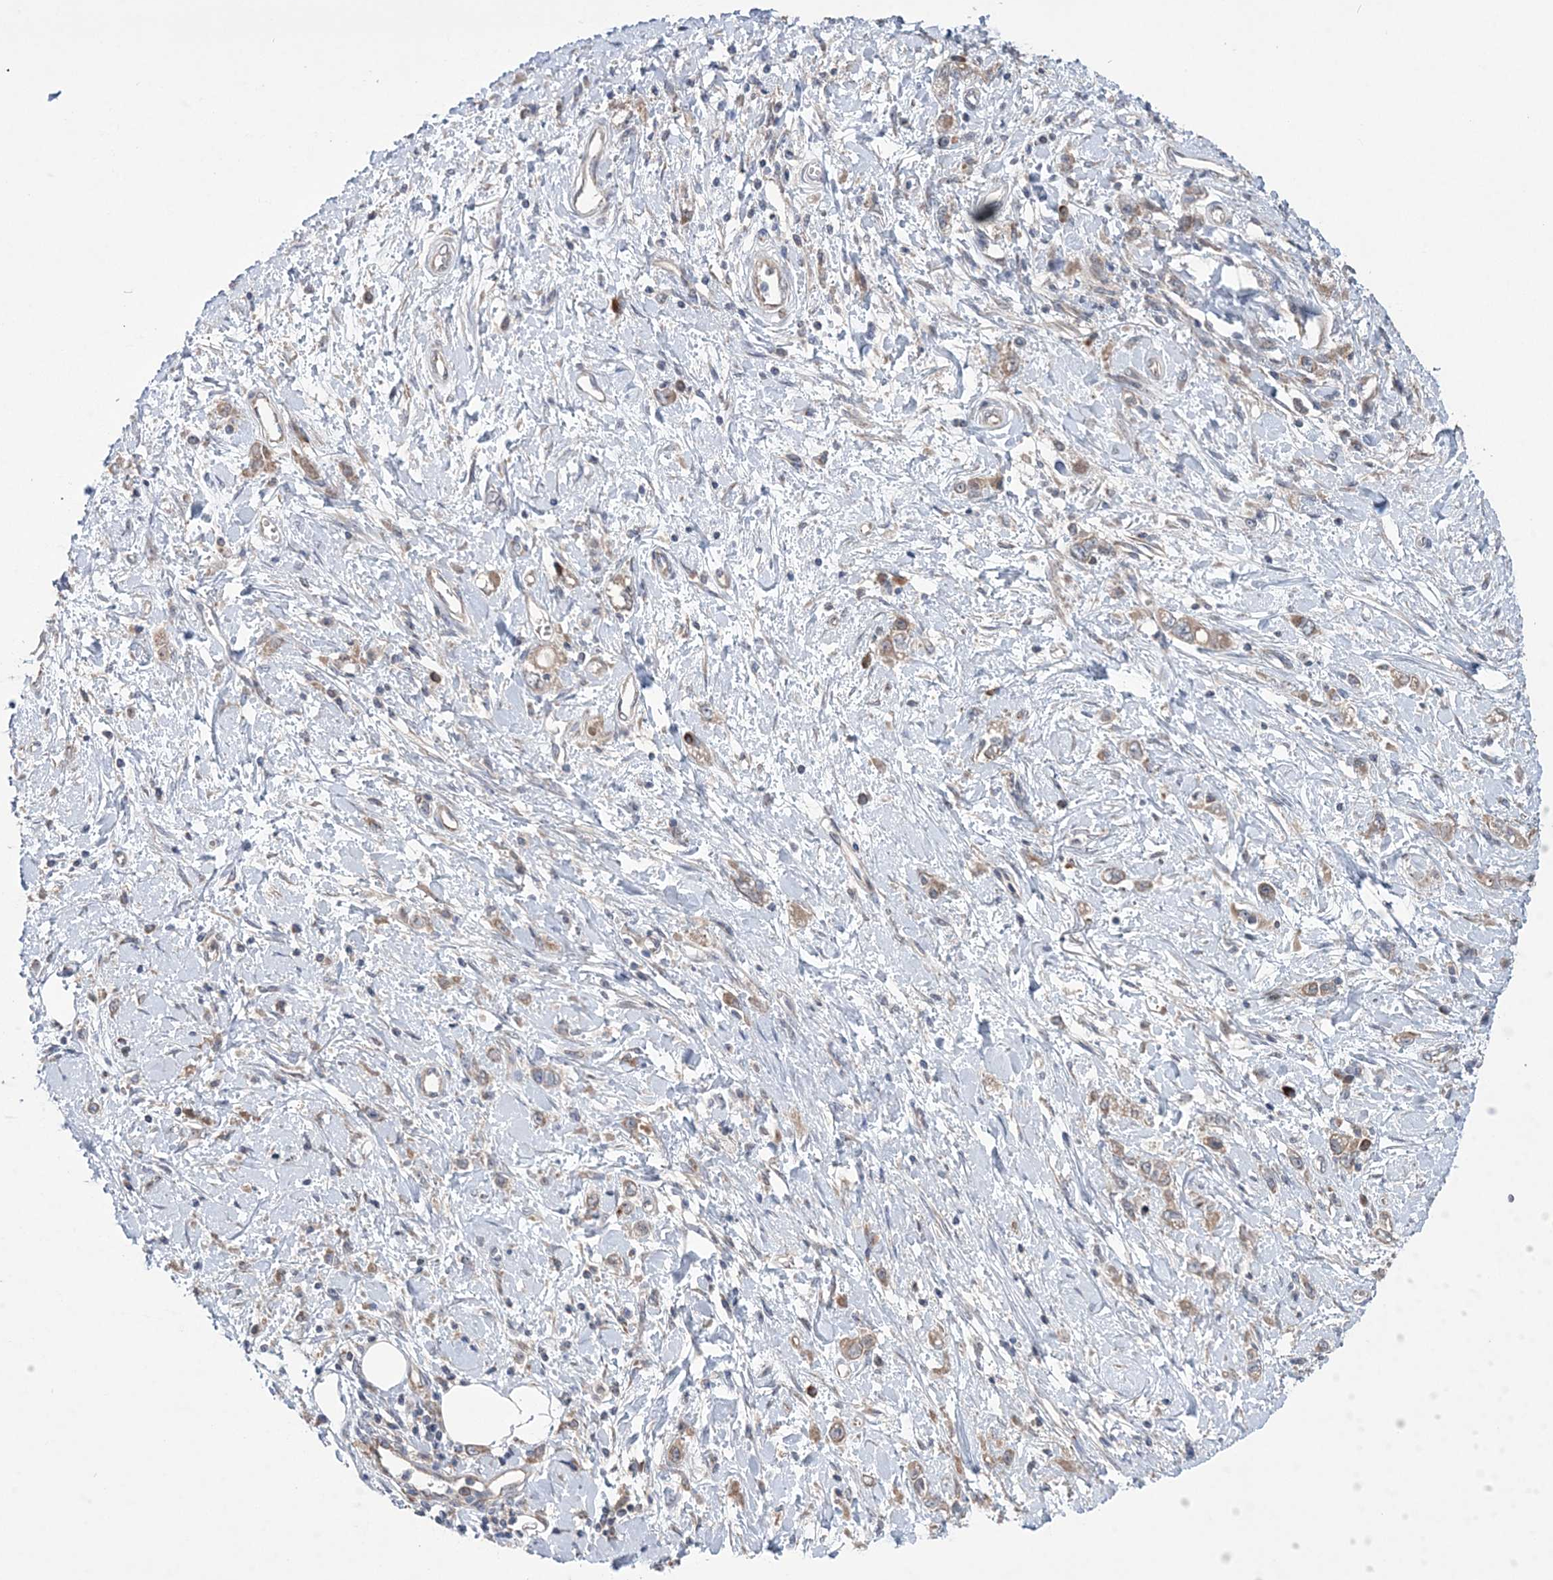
{"staining": {"intensity": "weak", "quantity": ">75%", "location": "cytoplasmic/membranous"}, "tissue": "stomach cancer", "cell_type": "Tumor cells", "image_type": "cancer", "snomed": [{"axis": "morphology", "description": "Adenocarcinoma, NOS"}, {"axis": "topography", "description": "Stomach"}], "caption": "IHC micrograph of neoplastic tissue: human stomach cancer stained using immunohistochemistry exhibits low levels of weak protein expression localized specifically in the cytoplasmic/membranous of tumor cells, appearing as a cytoplasmic/membranous brown color.", "gene": "MTRF1L", "patient": {"sex": "female", "age": 76}}